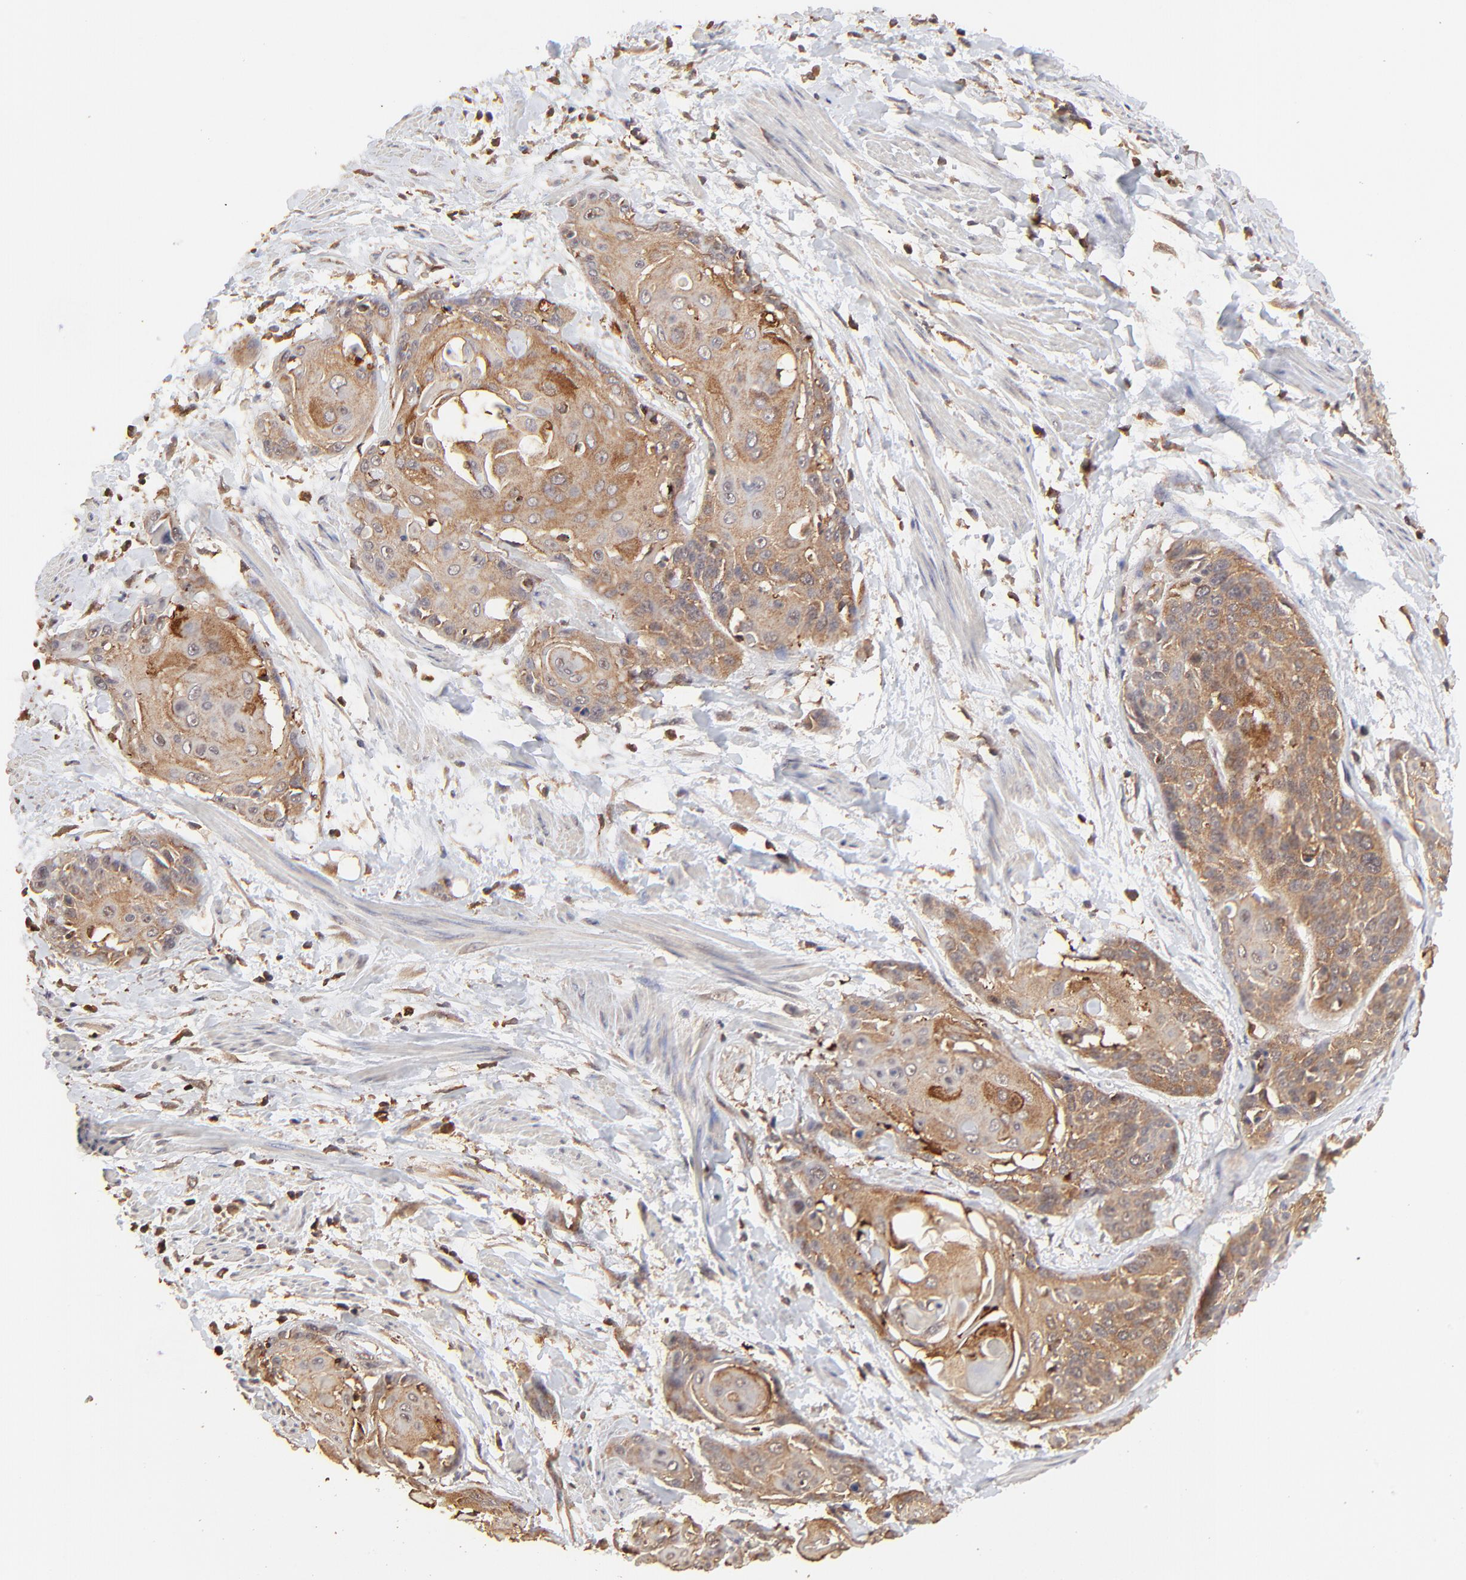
{"staining": {"intensity": "moderate", "quantity": ">75%", "location": "cytoplasmic/membranous"}, "tissue": "cervical cancer", "cell_type": "Tumor cells", "image_type": "cancer", "snomed": [{"axis": "morphology", "description": "Squamous cell carcinoma, NOS"}, {"axis": "topography", "description": "Cervix"}], "caption": "Squamous cell carcinoma (cervical) was stained to show a protein in brown. There is medium levels of moderate cytoplasmic/membranous expression in approximately >75% of tumor cells.", "gene": "STON2", "patient": {"sex": "female", "age": 57}}